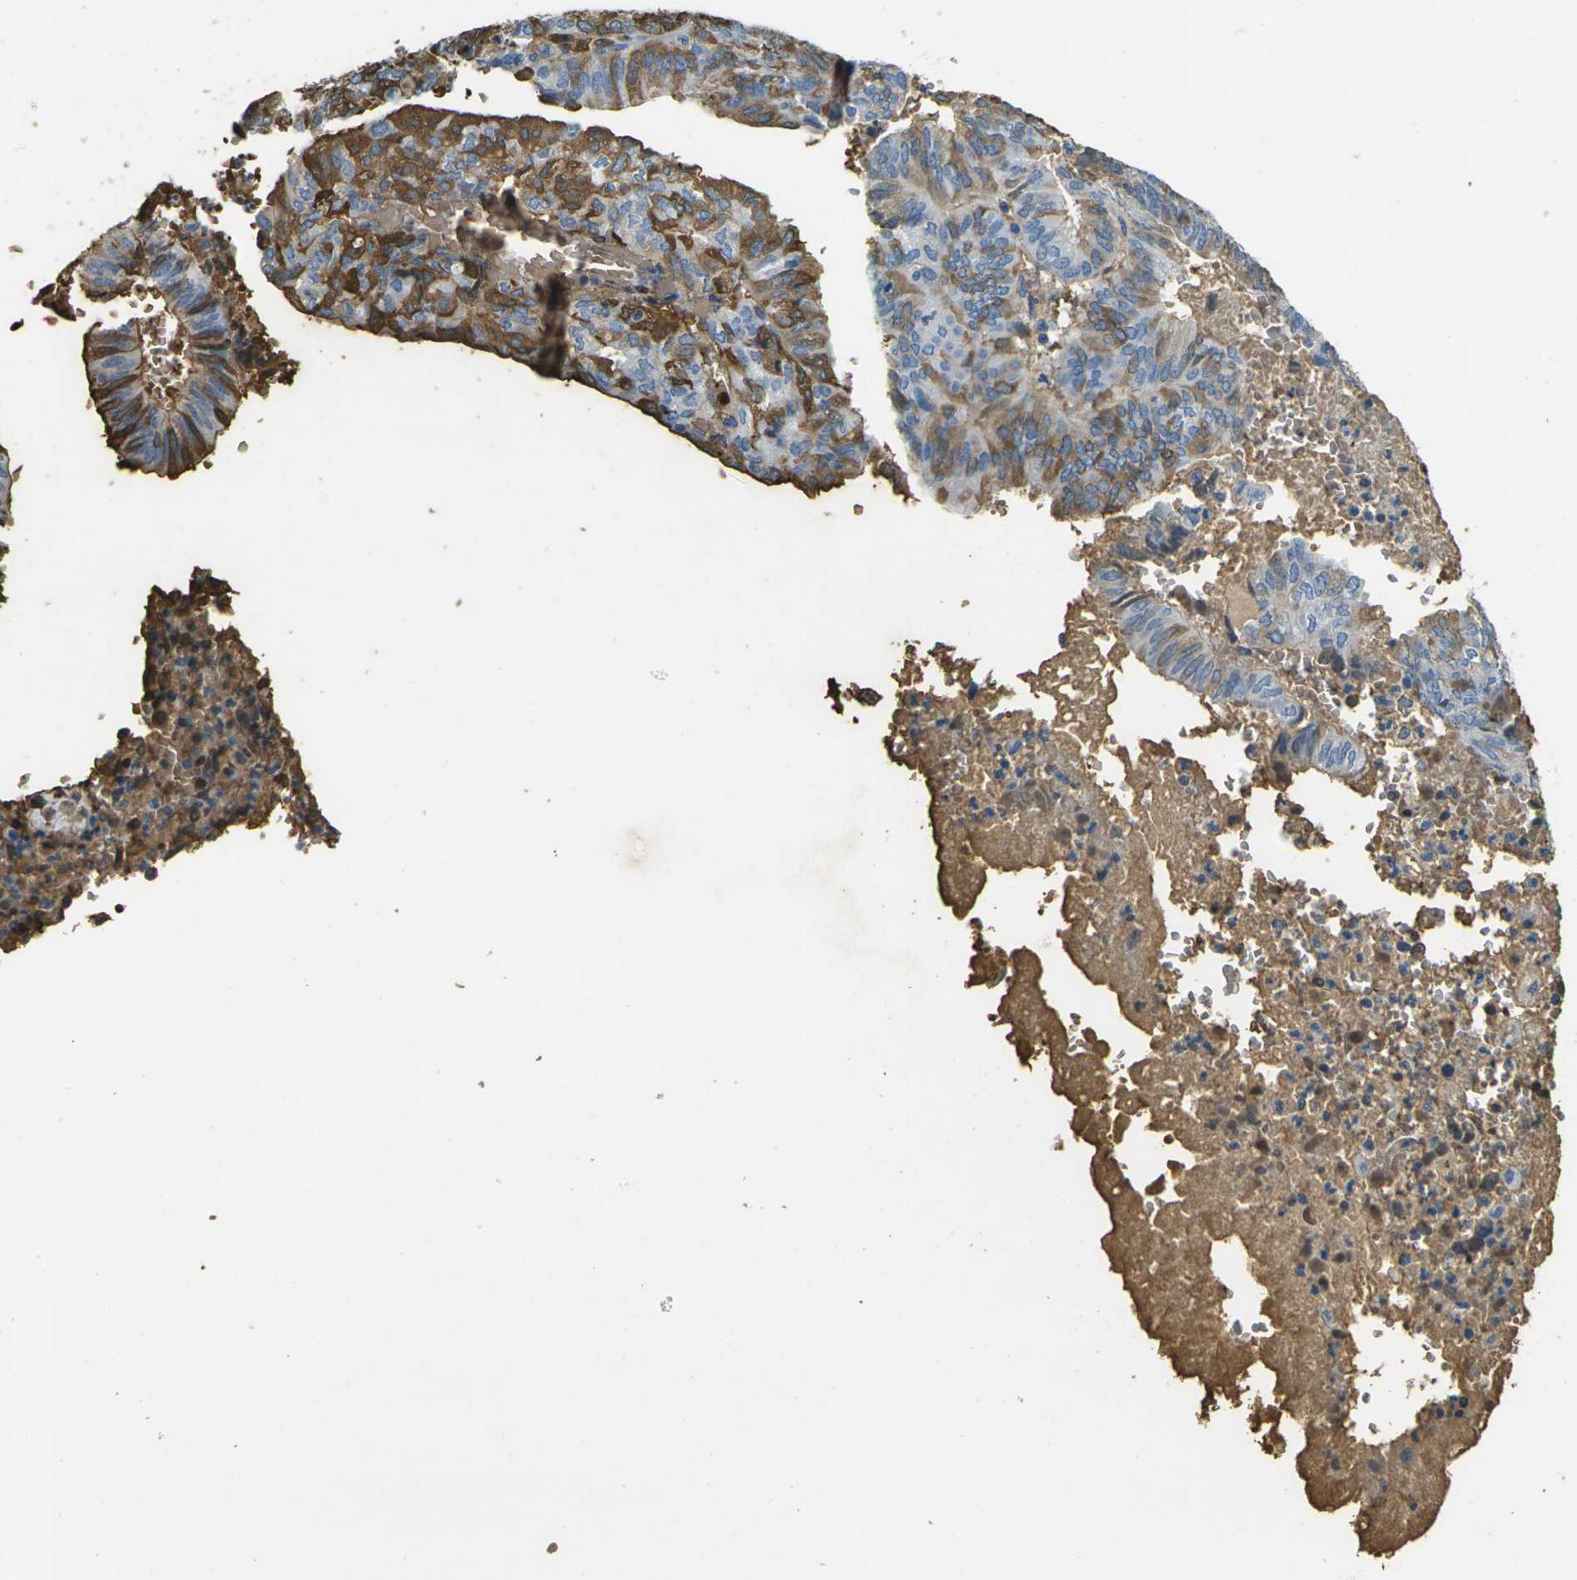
{"staining": {"intensity": "moderate", "quantity": "<25%", "location": "cytoplasmic/membranous"}, "tissue": "endometrial cancer", "cell_type": "Tumor cells", "image_type": "cancer", "snomed": [{"axis": "morphology", "description": "Adenocarcinoma, NOS"}, {"axis": "topography", "description": "Uterus"}], "caption": "Endometrial cancer stained with a protein marker reveals moderate staining in tumor cells.", "gene": "HBB", "patient": {"sex": "female", "age": 60}}